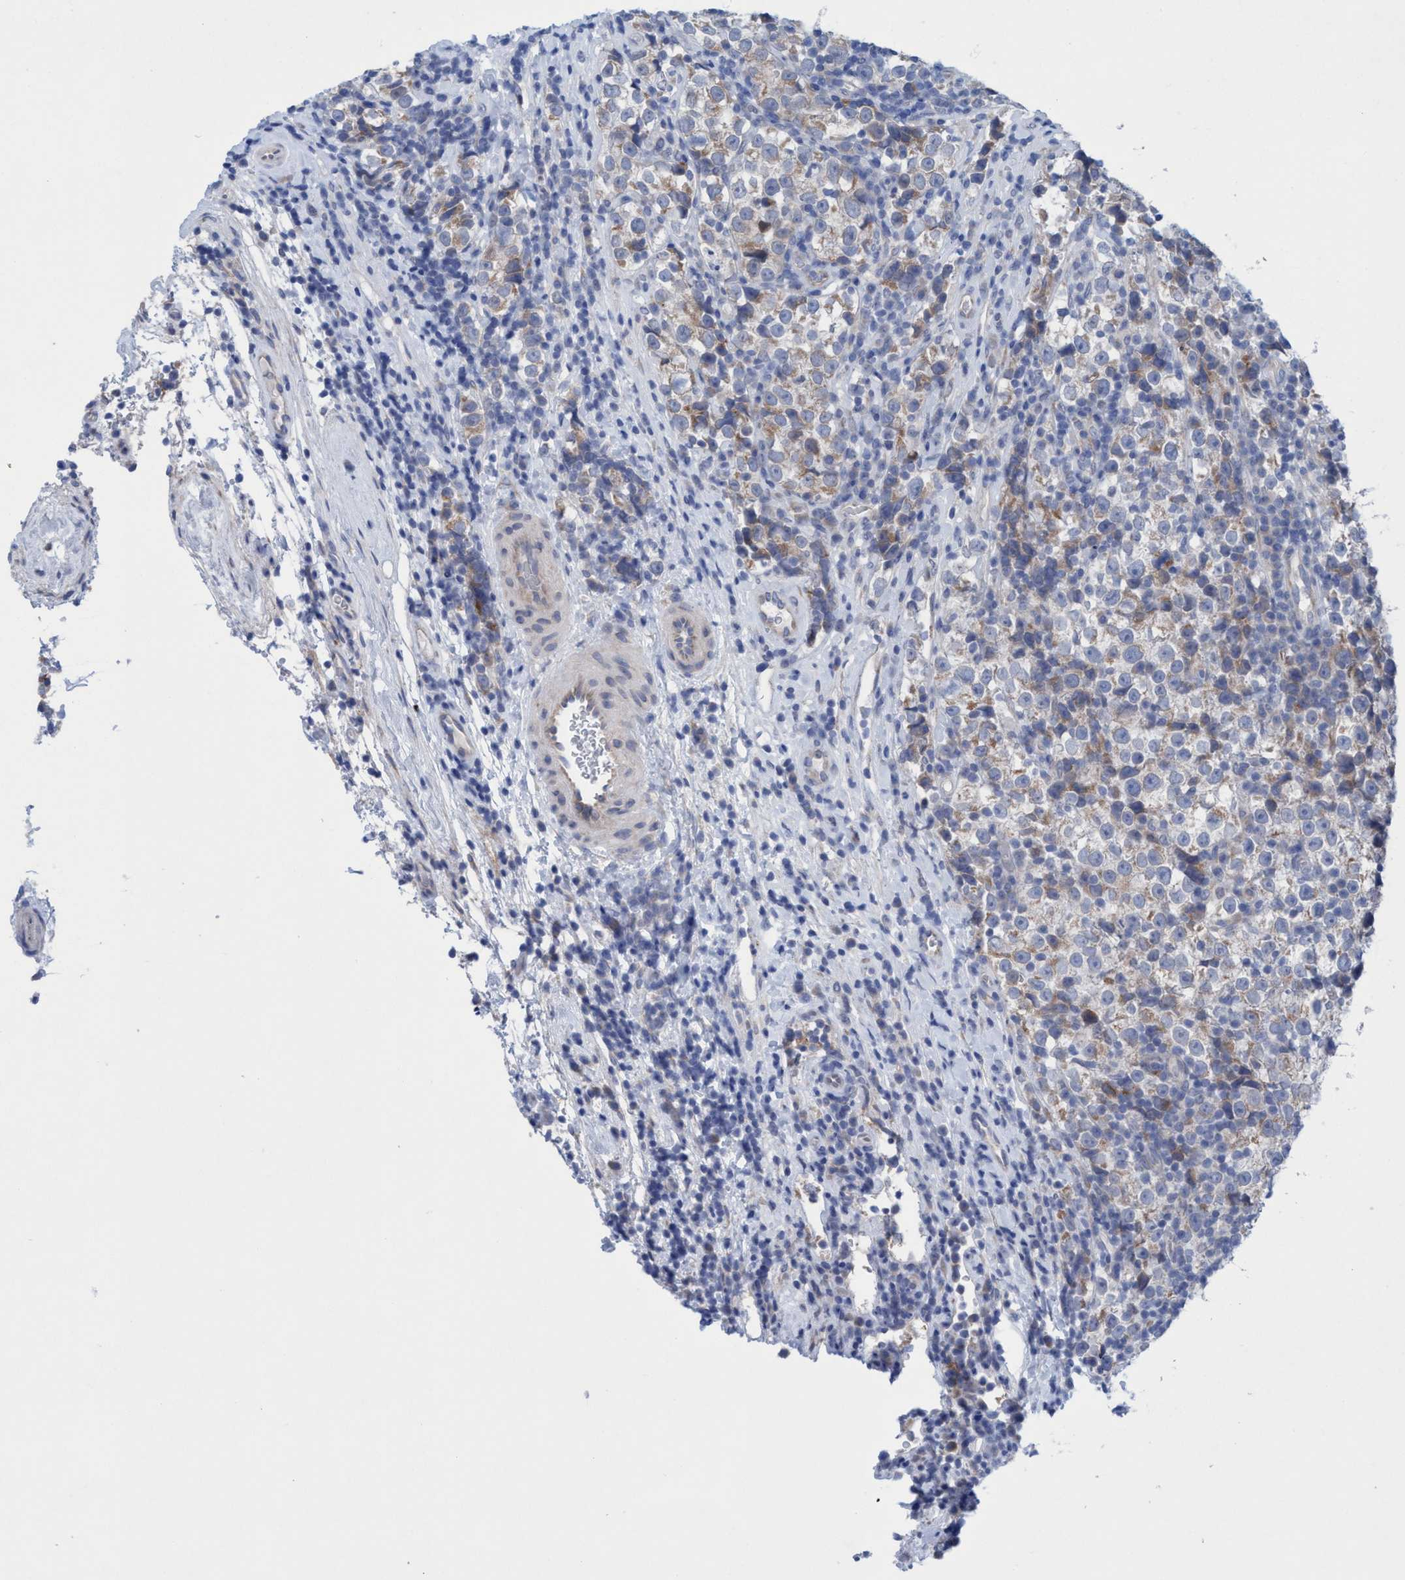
{"staining": {"intensity": "weak", "quantity": "25%-75%", "location": "cytoplasmic/membranous"}, "tissue": "testis cancer", "cell_type": "Tumor cells", "image_type": "cancer", "snomed": [{"axis": "morphology", "description": "Normal tissue, NOS"}, {"axis": "morphology", "description": "Seminoma, NOS"}, {"axis": "topography", "description": "Testis"}], "caption": "The immunohistochemical stain shows weak cytoplasmic/membranous staining in tumor cells of testis cancer tissue. (brown staining indicates protein expression, while blue staining denotes nuclei).", "gene": "RSAD1", "patient": {"sex": "male", "age": 43}}